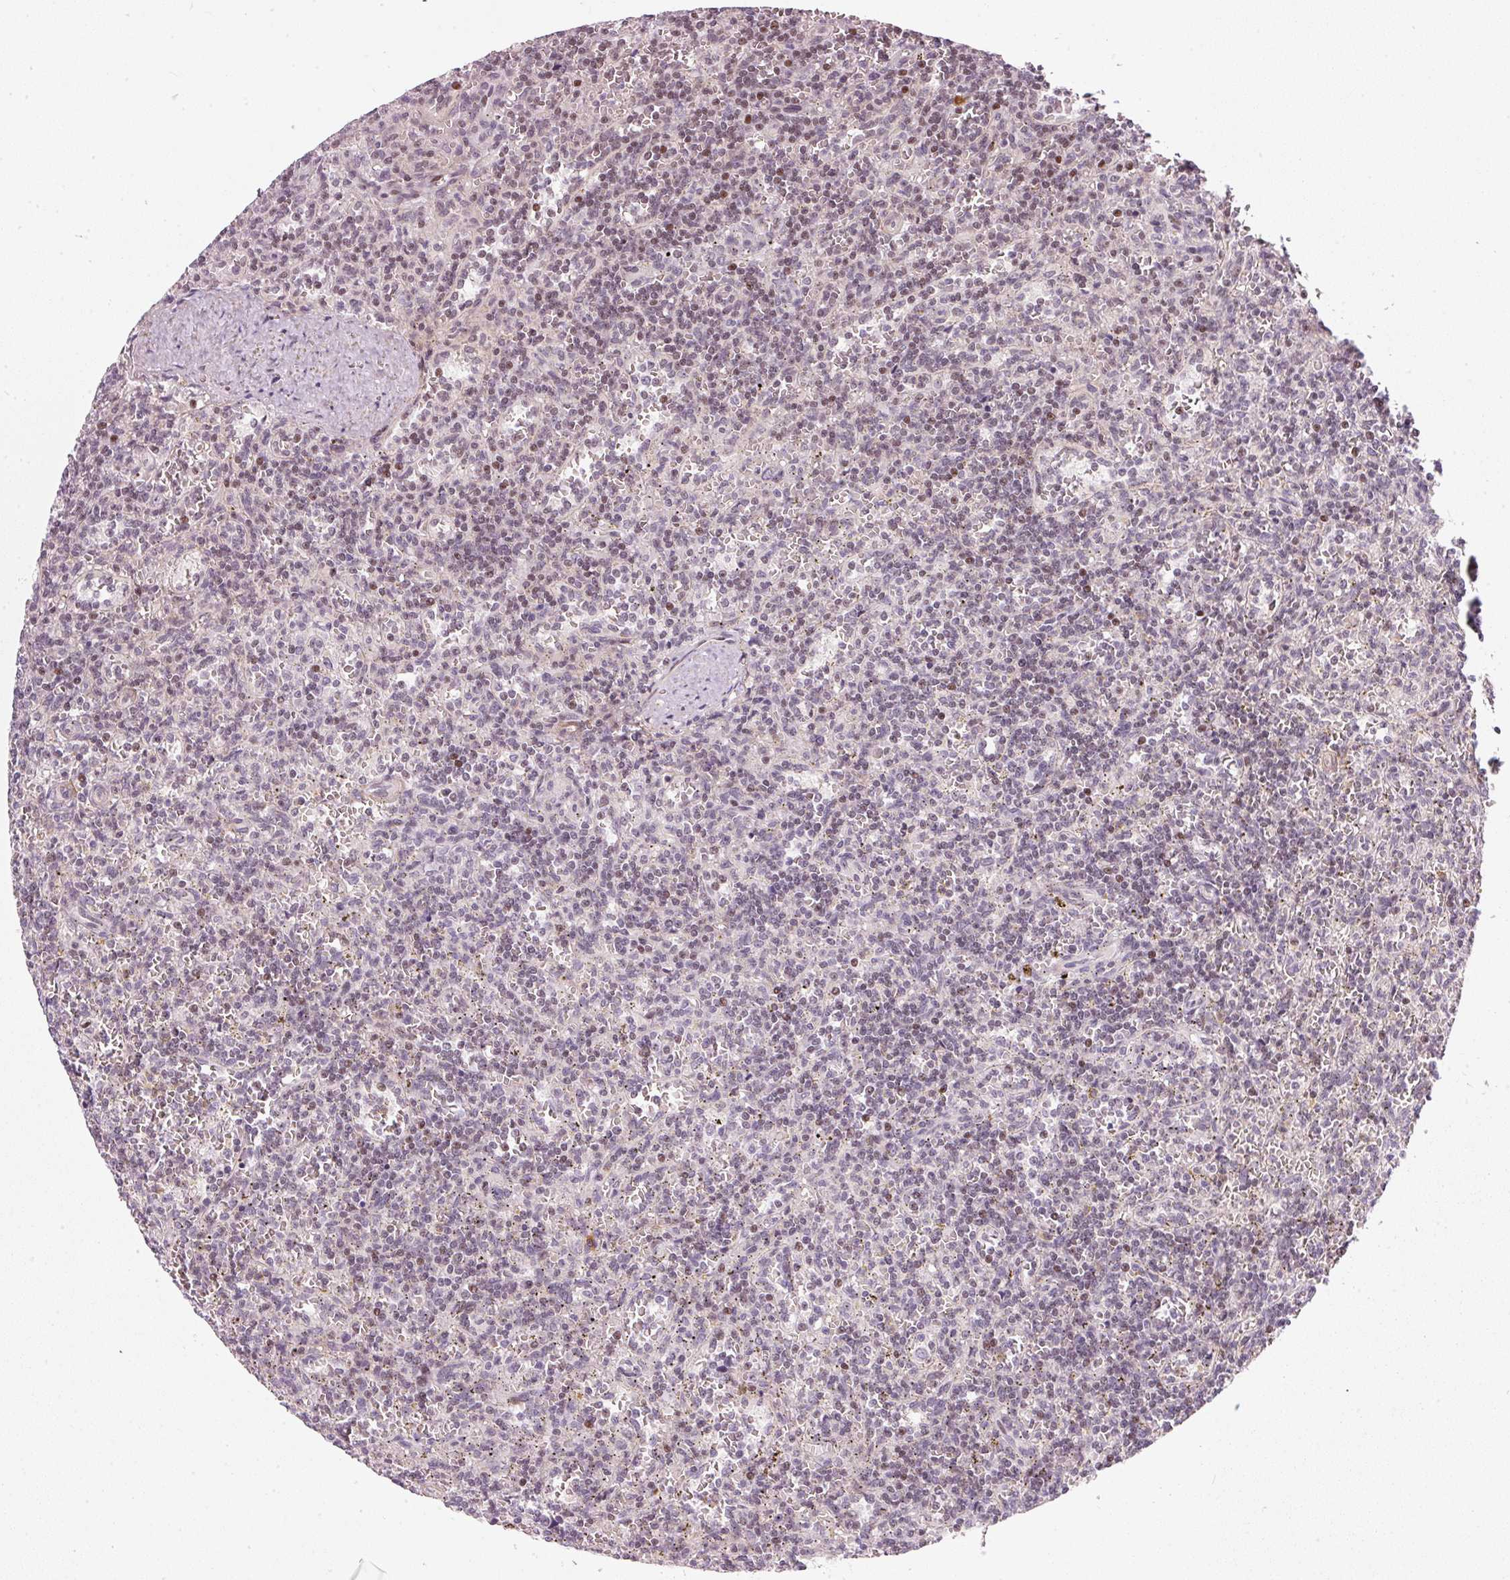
{"staining": {"intensity": "moderate", "quantity": "<25%", "location": "nuclear"}, "tissue": "lymphoma", "cell_type": "Tumor cells", "image_type": "cancer", "snomed": [{"axis": "morphology", "description": "Malignant lymphoma, non-Hodgkin's type, Low grade"}, {"axis": "topography", "description": "Spleen"}], "caption": "Lymphoma tissue demonstrates moderate nuclear positivity in approximately <25% of tumor cells", "gene": "MXRA8", "patient": {"sex": "male", "age": 73}}